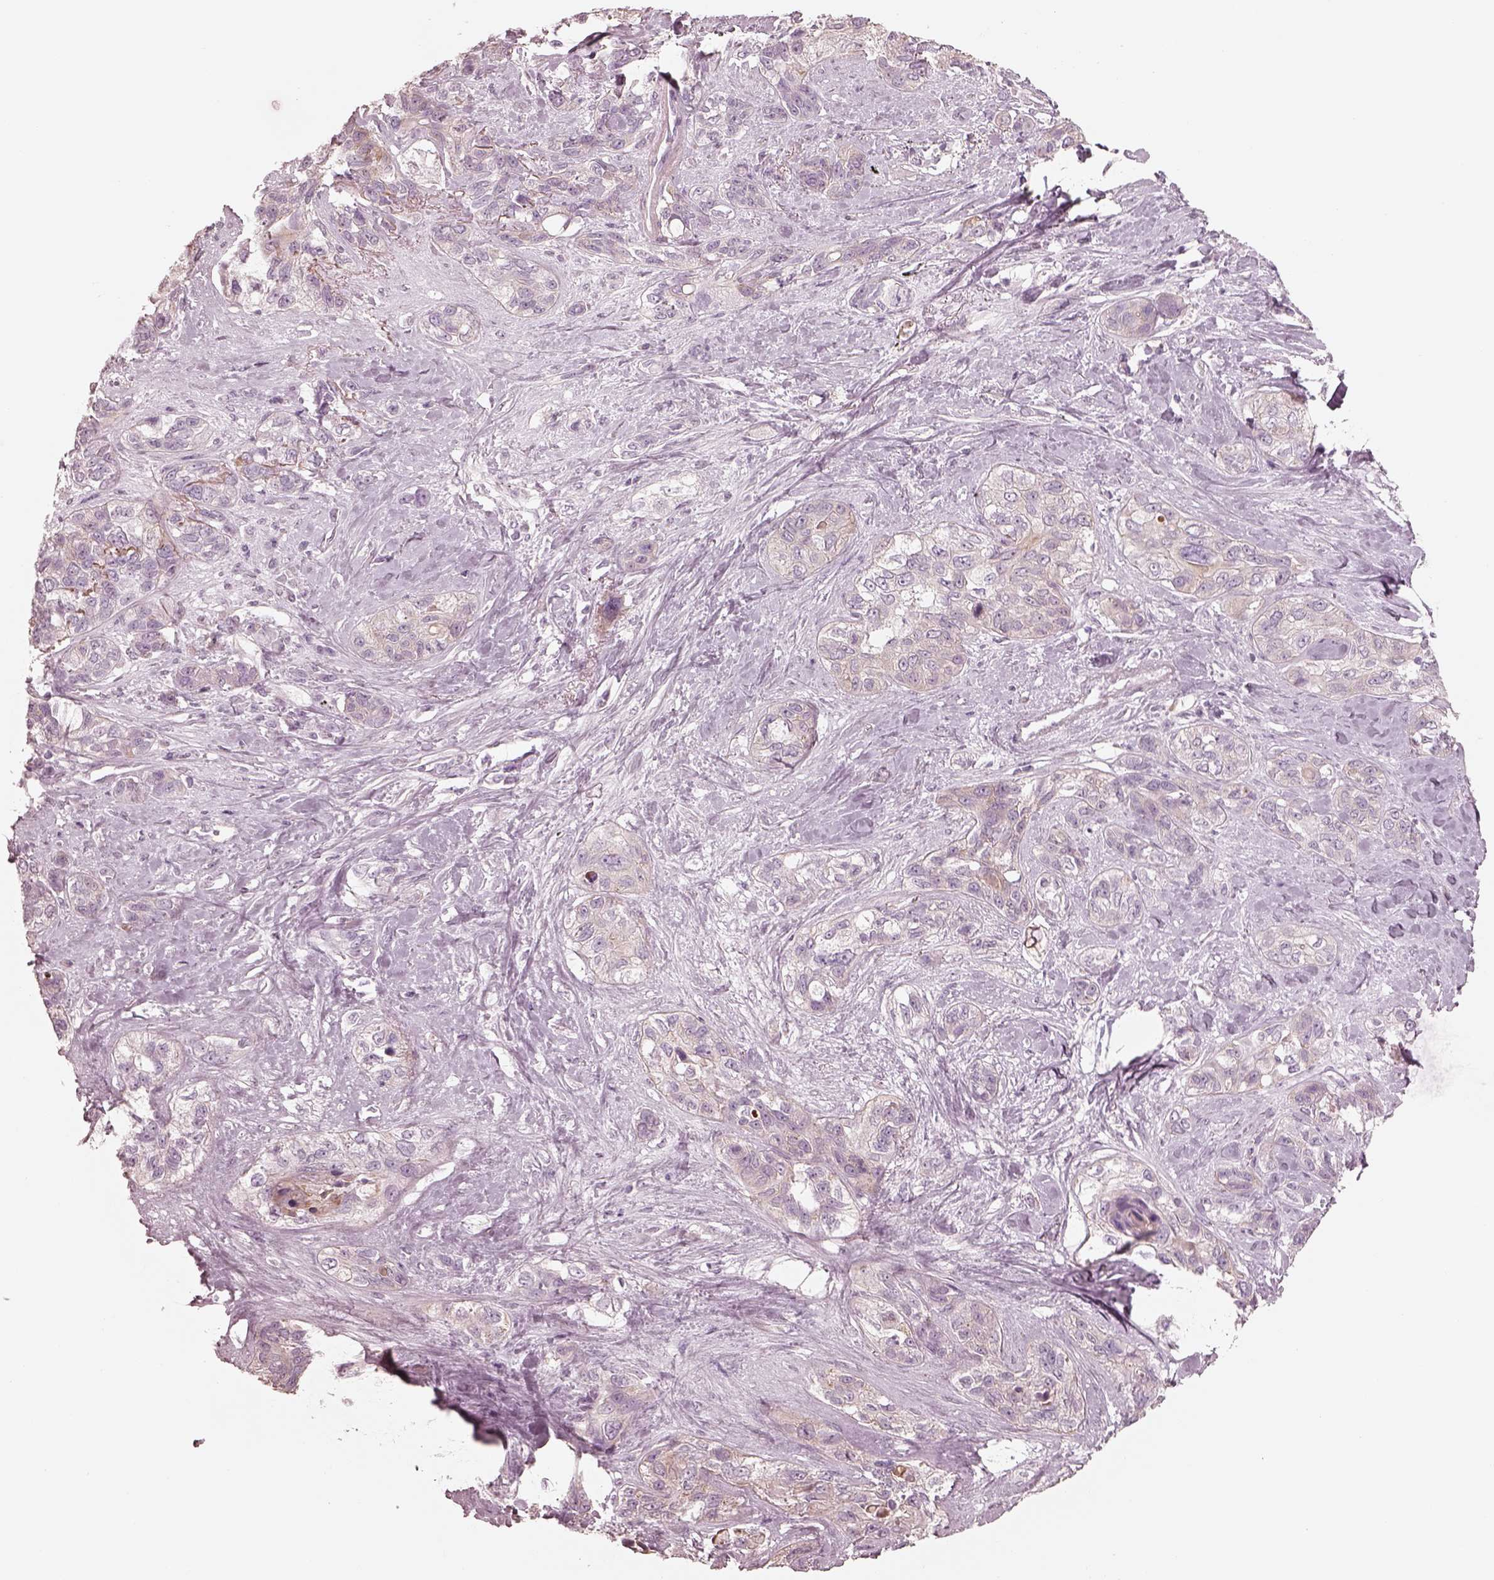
{"staining": {"intensity": "negative", "quantity": "none", "location": "none"}, "tissue": "lung cancer", "cell_type": "Tumor cells", "image_type": "cancer", "snomed": [{"axis": "morphology", "description": "Squamous cell carcinoma, NOS"}, {"axis": "topography", "description": "Lung"}], "caption": "Lung cancer stained for a protein using IHC shows no staining tumor cells.", "gene": "RAB3C", "patient": {"sex": "female", "age": 70}}